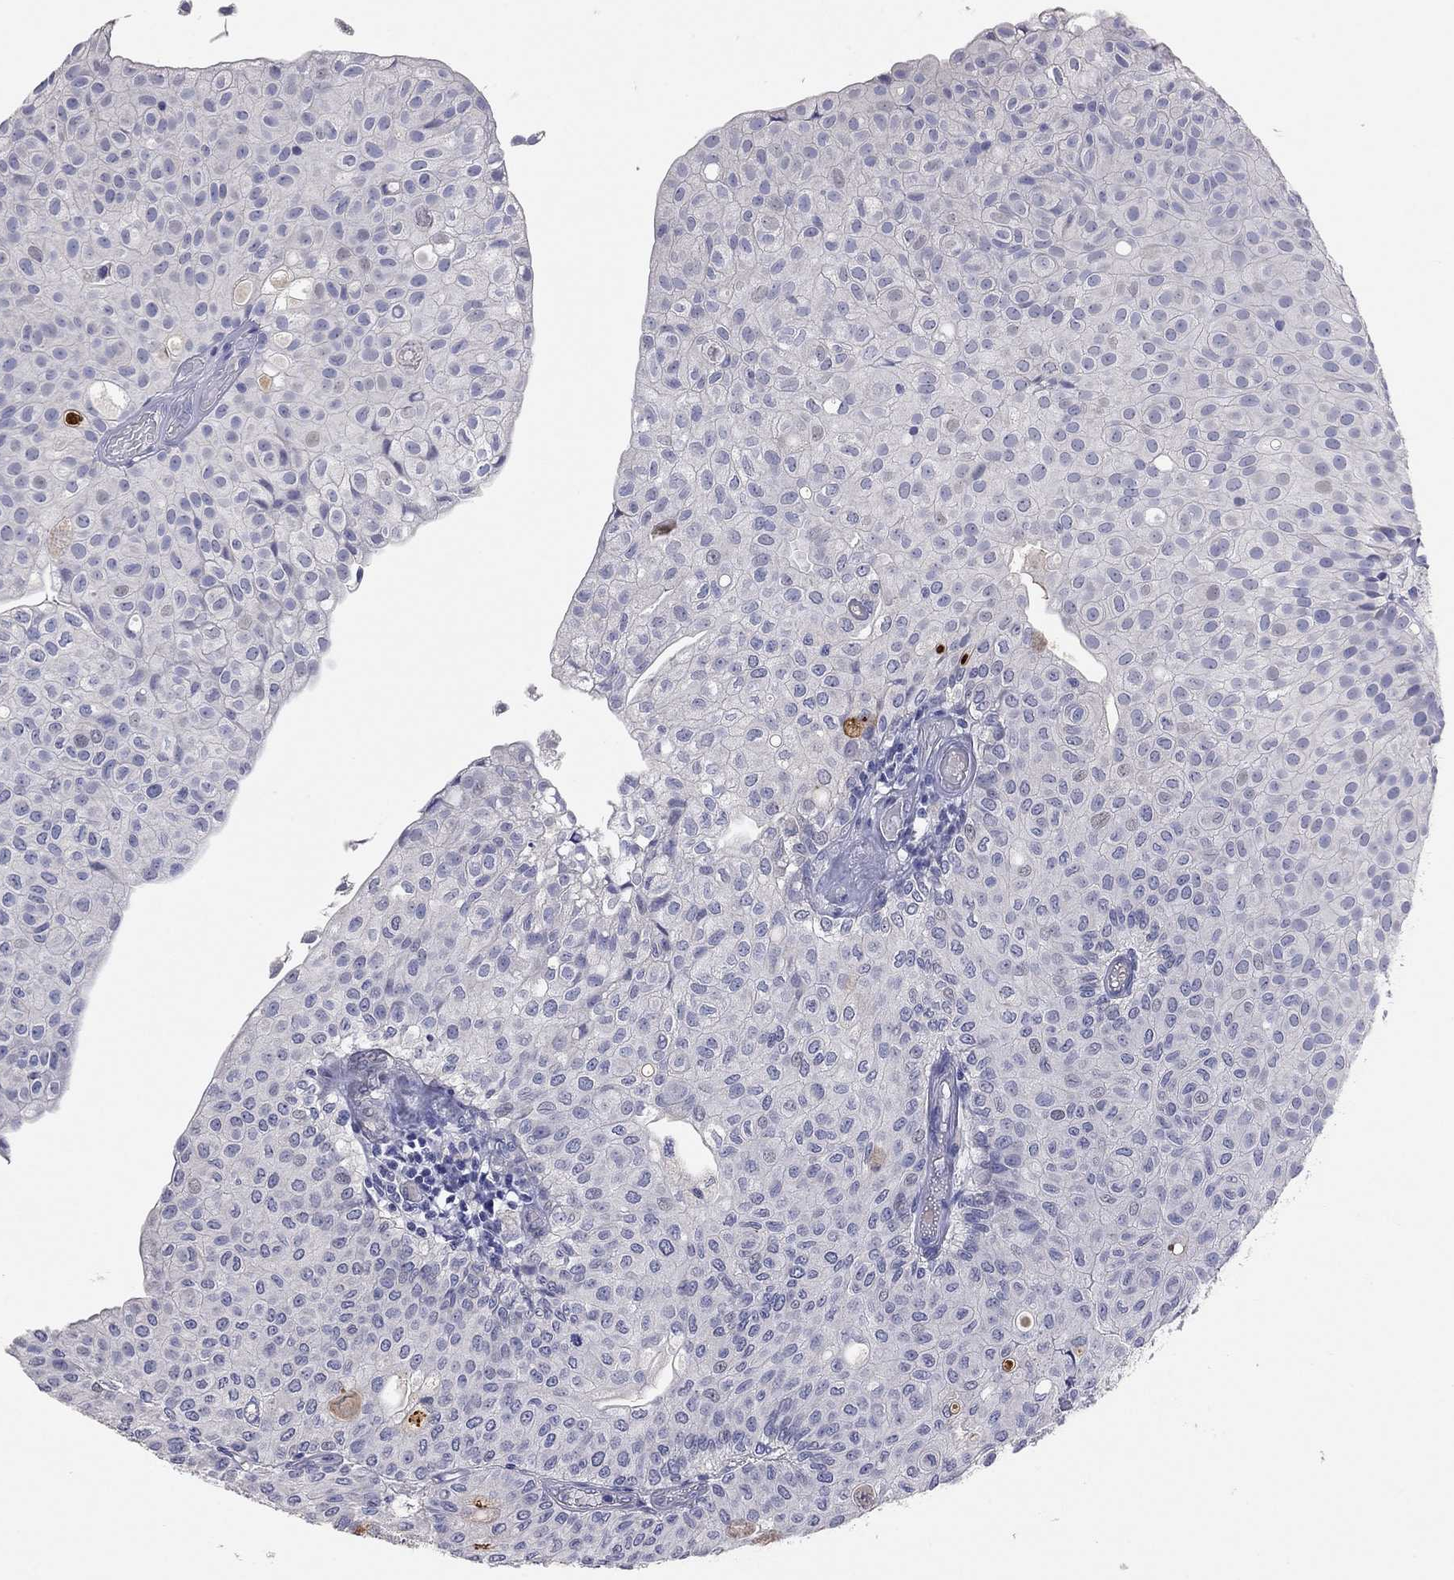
{"staining": {"intensity": "negative", "quantity": "none", "location": "none"}, "tissue": "urothelial cancer", "cell_type": "Tumor cells", "image_type": "cancer", "snomed": [{"axis": "morphology", "description": "Urothelial carcinoma, Low grade"}, {"axis": "topography", "description": "Urinary bladder"}], "caption": "The micrograph shows no significant expression in tumor cells of low-grade urothelial carcinoma.", "gene": "KCNB1", "patient": {"sex": "male", "age": 89}}